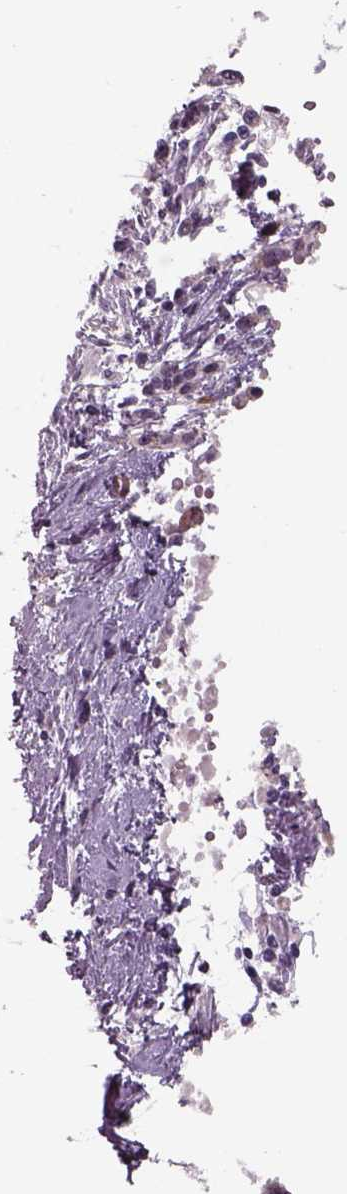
{"staining": {"intensity": "negative", "quantity": "none", "location": "none"}, "tissue": "pancreatic cancer", "cell_type": "Tumor cells", "image_type": "cancer", "snomed": [{"axis": "morphology", "description": "Adenocarcinoma, NOS"}, {"axis": "topography", "description": "Pancreas"}], "caption": "IHC of human pancreatic cancer (adenocarcinoma) shows no staining in tumor cells.", "gene": "ISYNA1", "patient": {"sex": "male", "age": 70}}